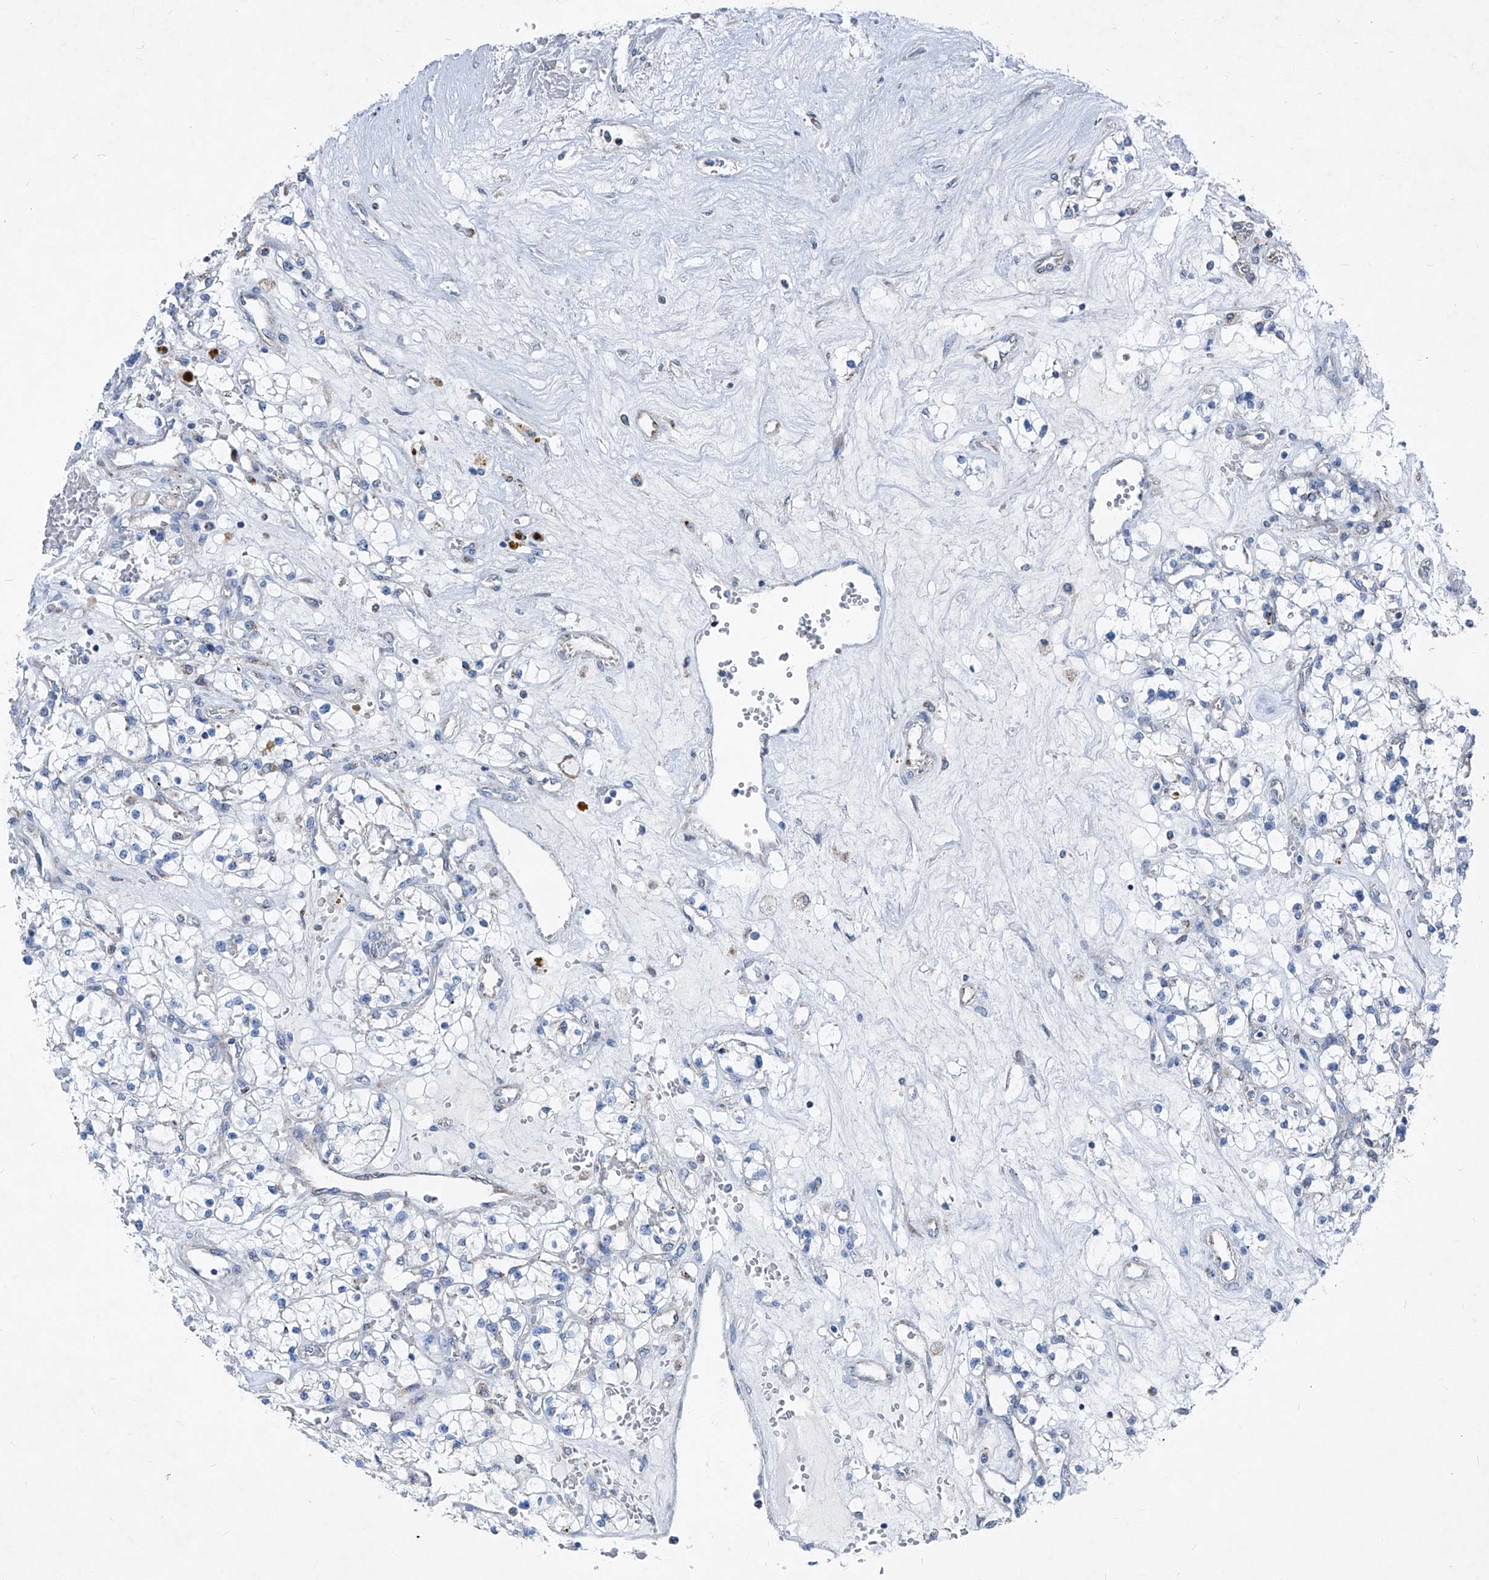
{"staining": {"intensity": "negative", "quantity": "none", "location": "none"}, "tissue": "renal cancer", "cell_type": "Tumor cells", "image_type": "cancer", "snomed": [{"axis": "morphology", "description": "Normal tissue, NOS"}, {"axis": "morphology", "description": "Adenocarcinoma, NOS"}, {"axis": "topography", "description": "Kidney"}], "caption": "This is an IHC micrograph of human renal cancer (adenocarcinoma). There is no expression in tumor cells.", "gene": "AGPS", "patient": {"sex": "male", "age": 68}}